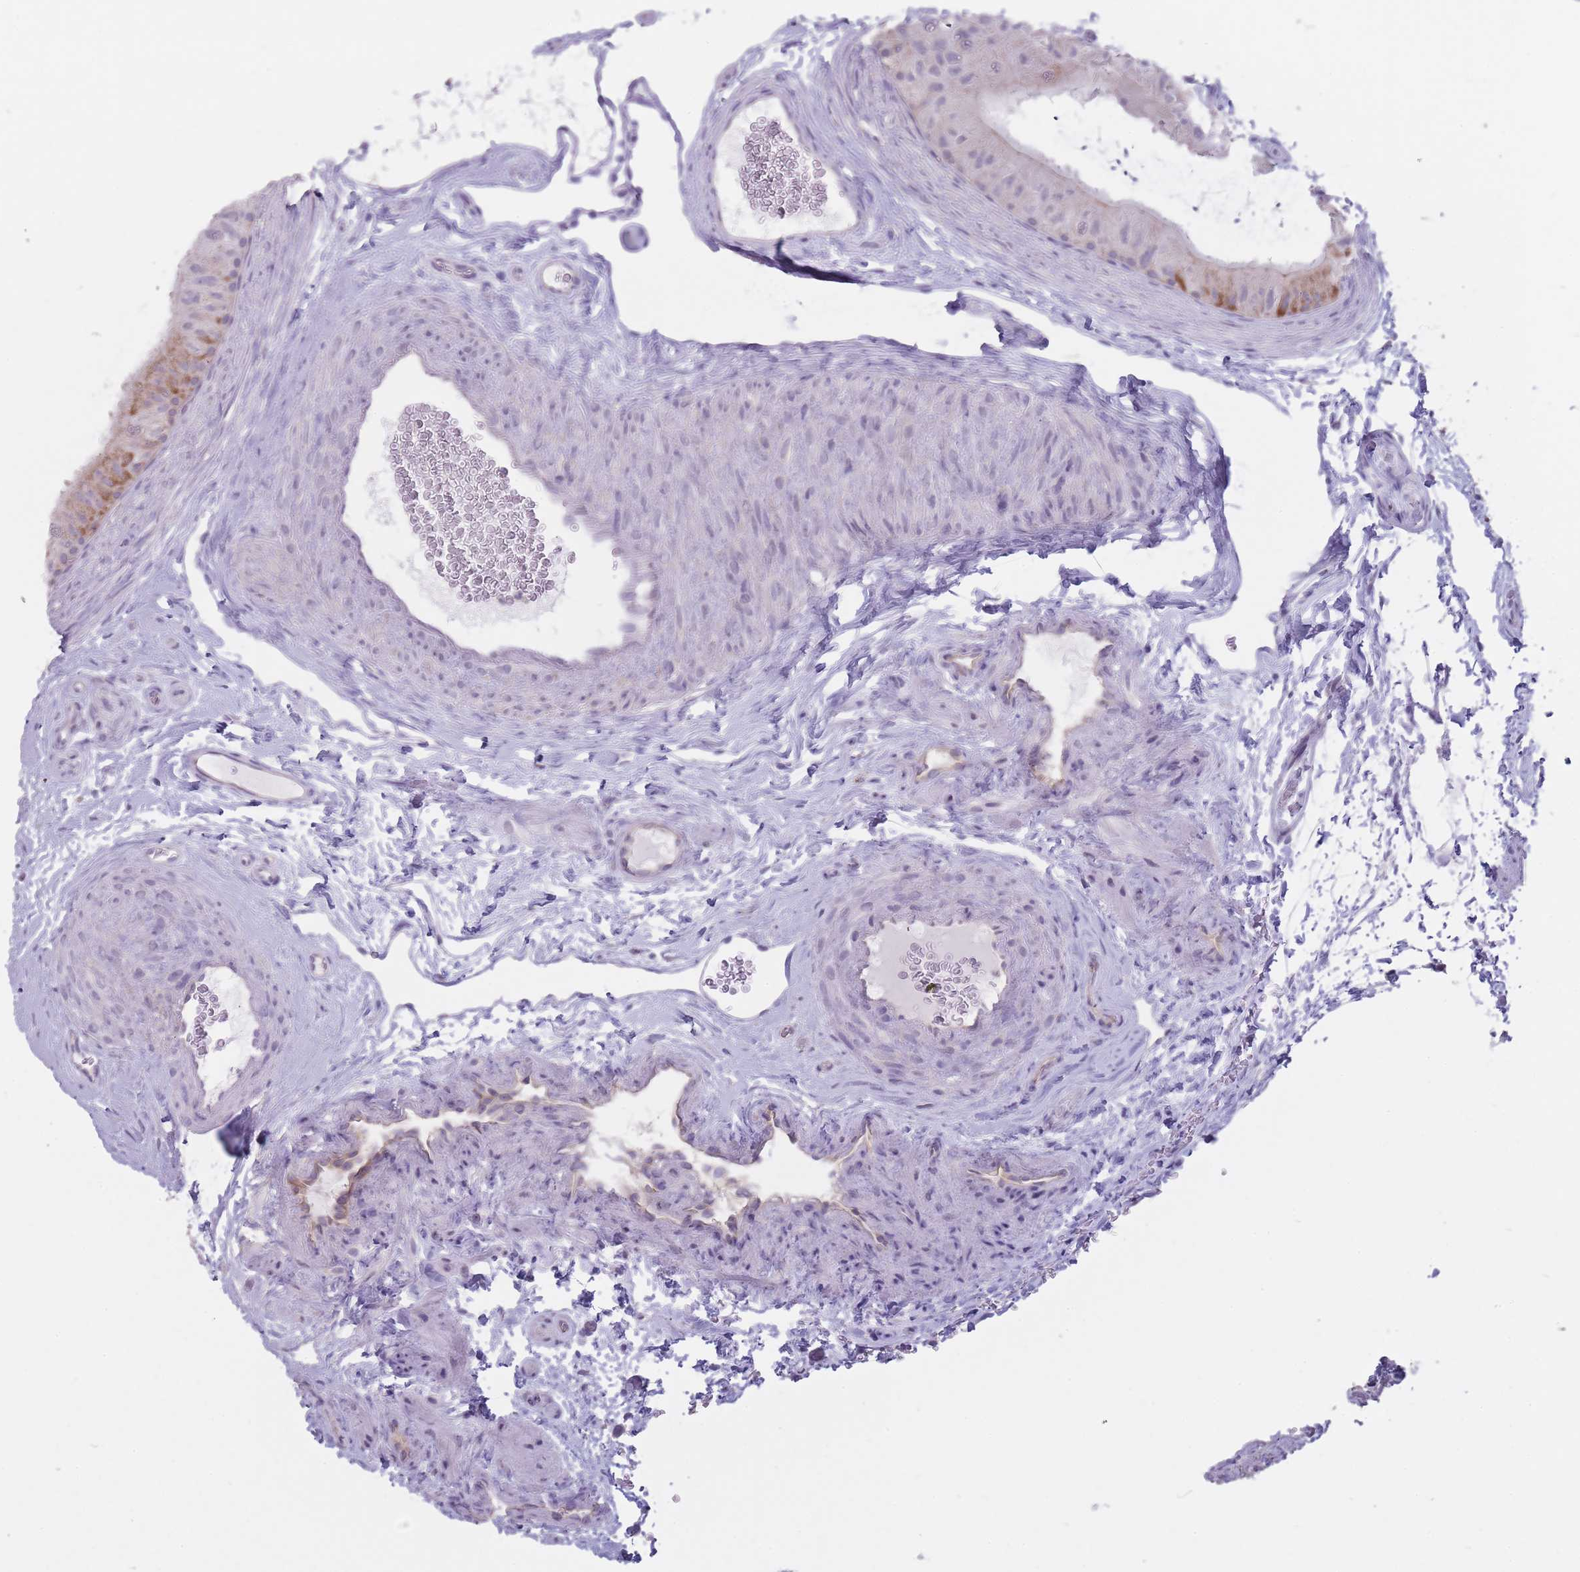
{"staining": {"intensity": "moderate", "quantity": "<25%", "location": "cytoplasmic/membranous"}, "tissue": "epididymis", "cell_type": "Glandular cells", "image_type": "normal", "snomed": [{"axis": "morphology", "description": "Normal tissue, NOS"}, {"axis": "topography", "description": "Epididymis"}], "caption": "Normal epididymis exhibits moderate cytoplasmic/membranous staining in approximately <25% of glandular cells, visualized by immunohistochemistry. (DAB IHC with brightfield microscopy, high magnification).", "gene": "DCANP1", "patient": {"sex": "male", "age": 50}}